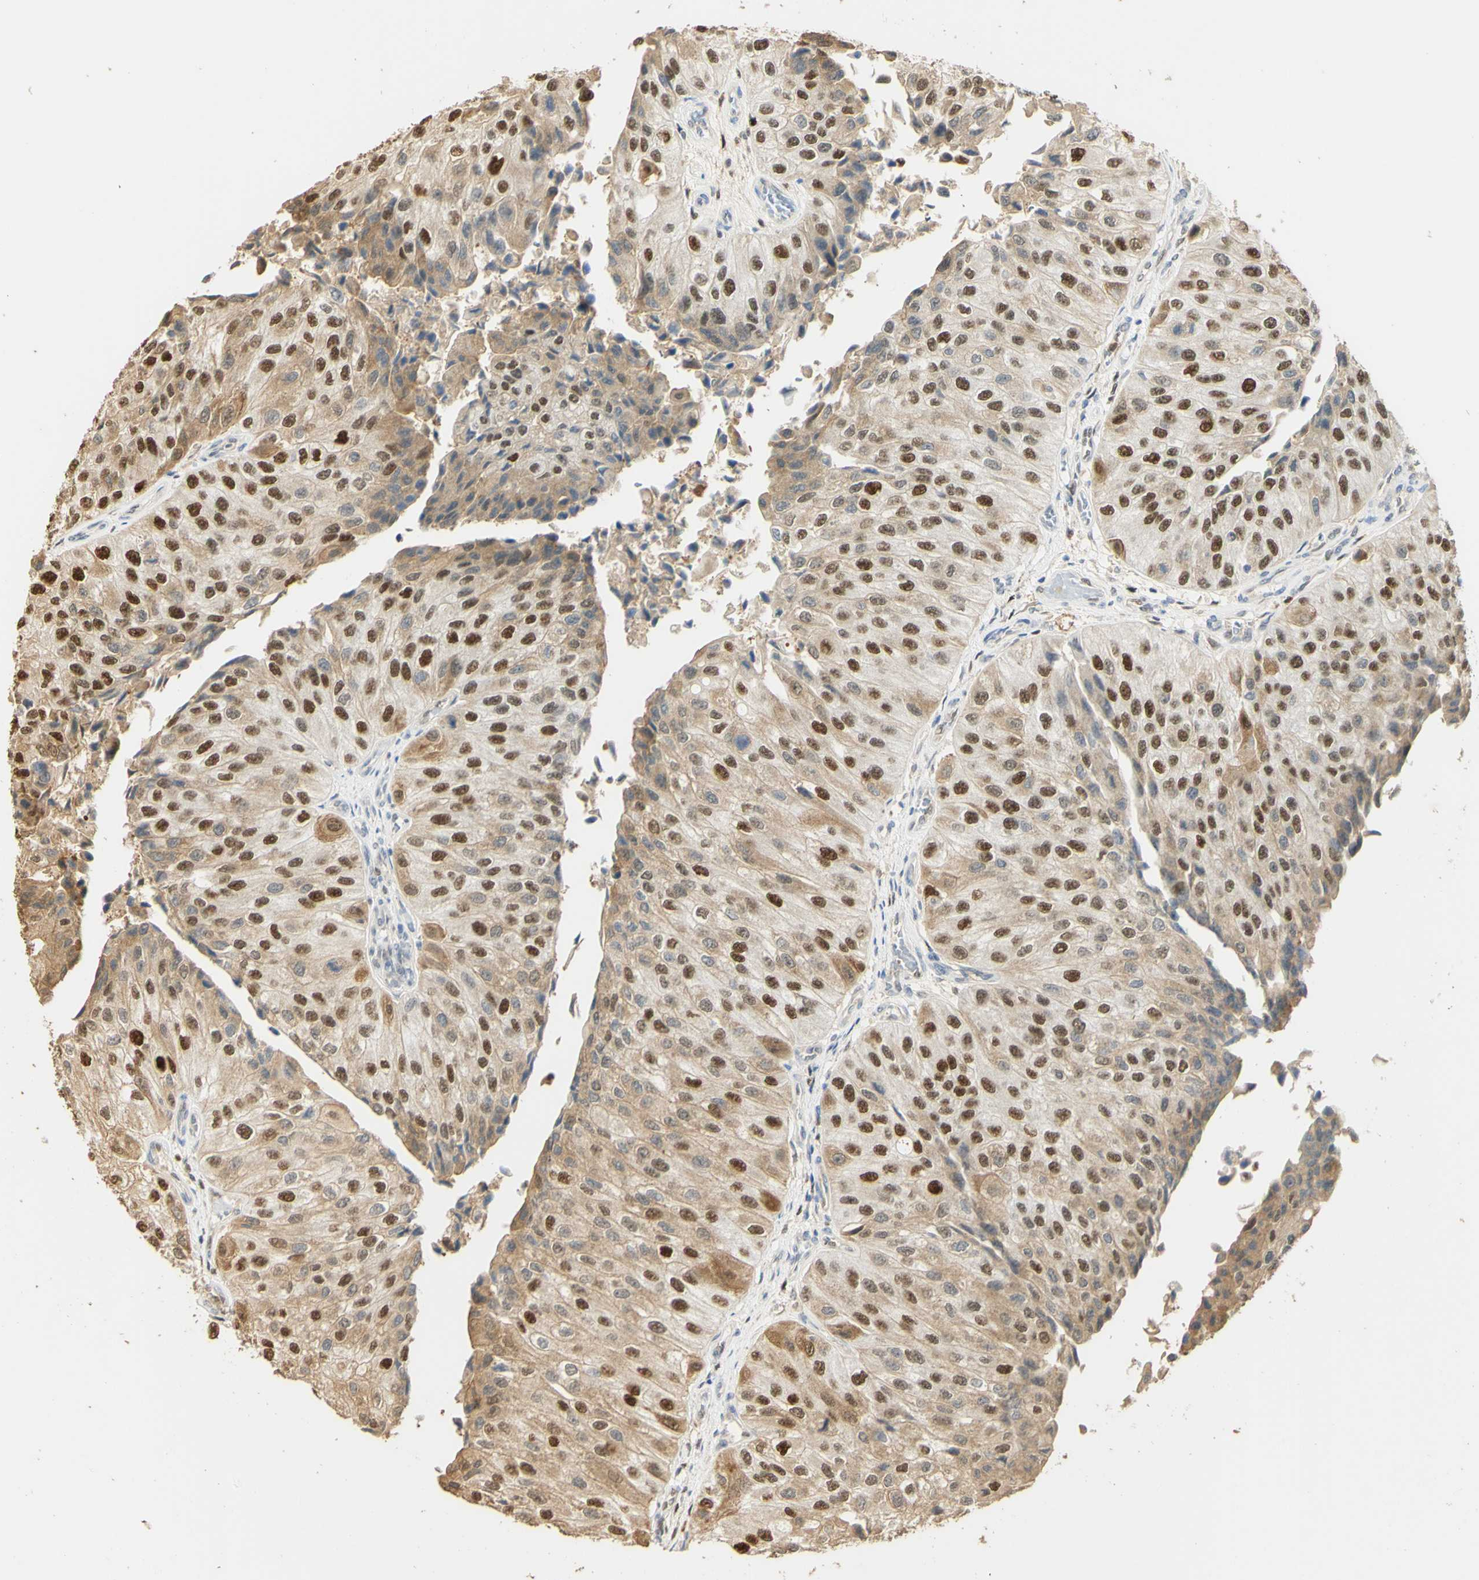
{"staining": {"intensity": "strong", "quantity": "25%-75%", "location": "cytoplasmic/membranous,nuclear"}, "tissue": "urothelial cancer", "cell_type": "Tumor cells", "image_type": "cancer", "snomed": [{"axis": "morphology", "description": "Urothelial carcinoma, High grade"}, {"axis": "topography", "description": "Kidney"}, {"axis": "topography", "description": "Urinary bladder"}], "caption": "Immunohistochemical staining of high-grade urothelial carcinoma shows high levels of strong cytoplasmic/membranous and nuclear staining in about 25%-75% of tumor cells. The protein is shown in brown color, while the nuclei are stained blue.", "gene": "MAP3K4", "patient": {"sex": "male", "age": 77}}